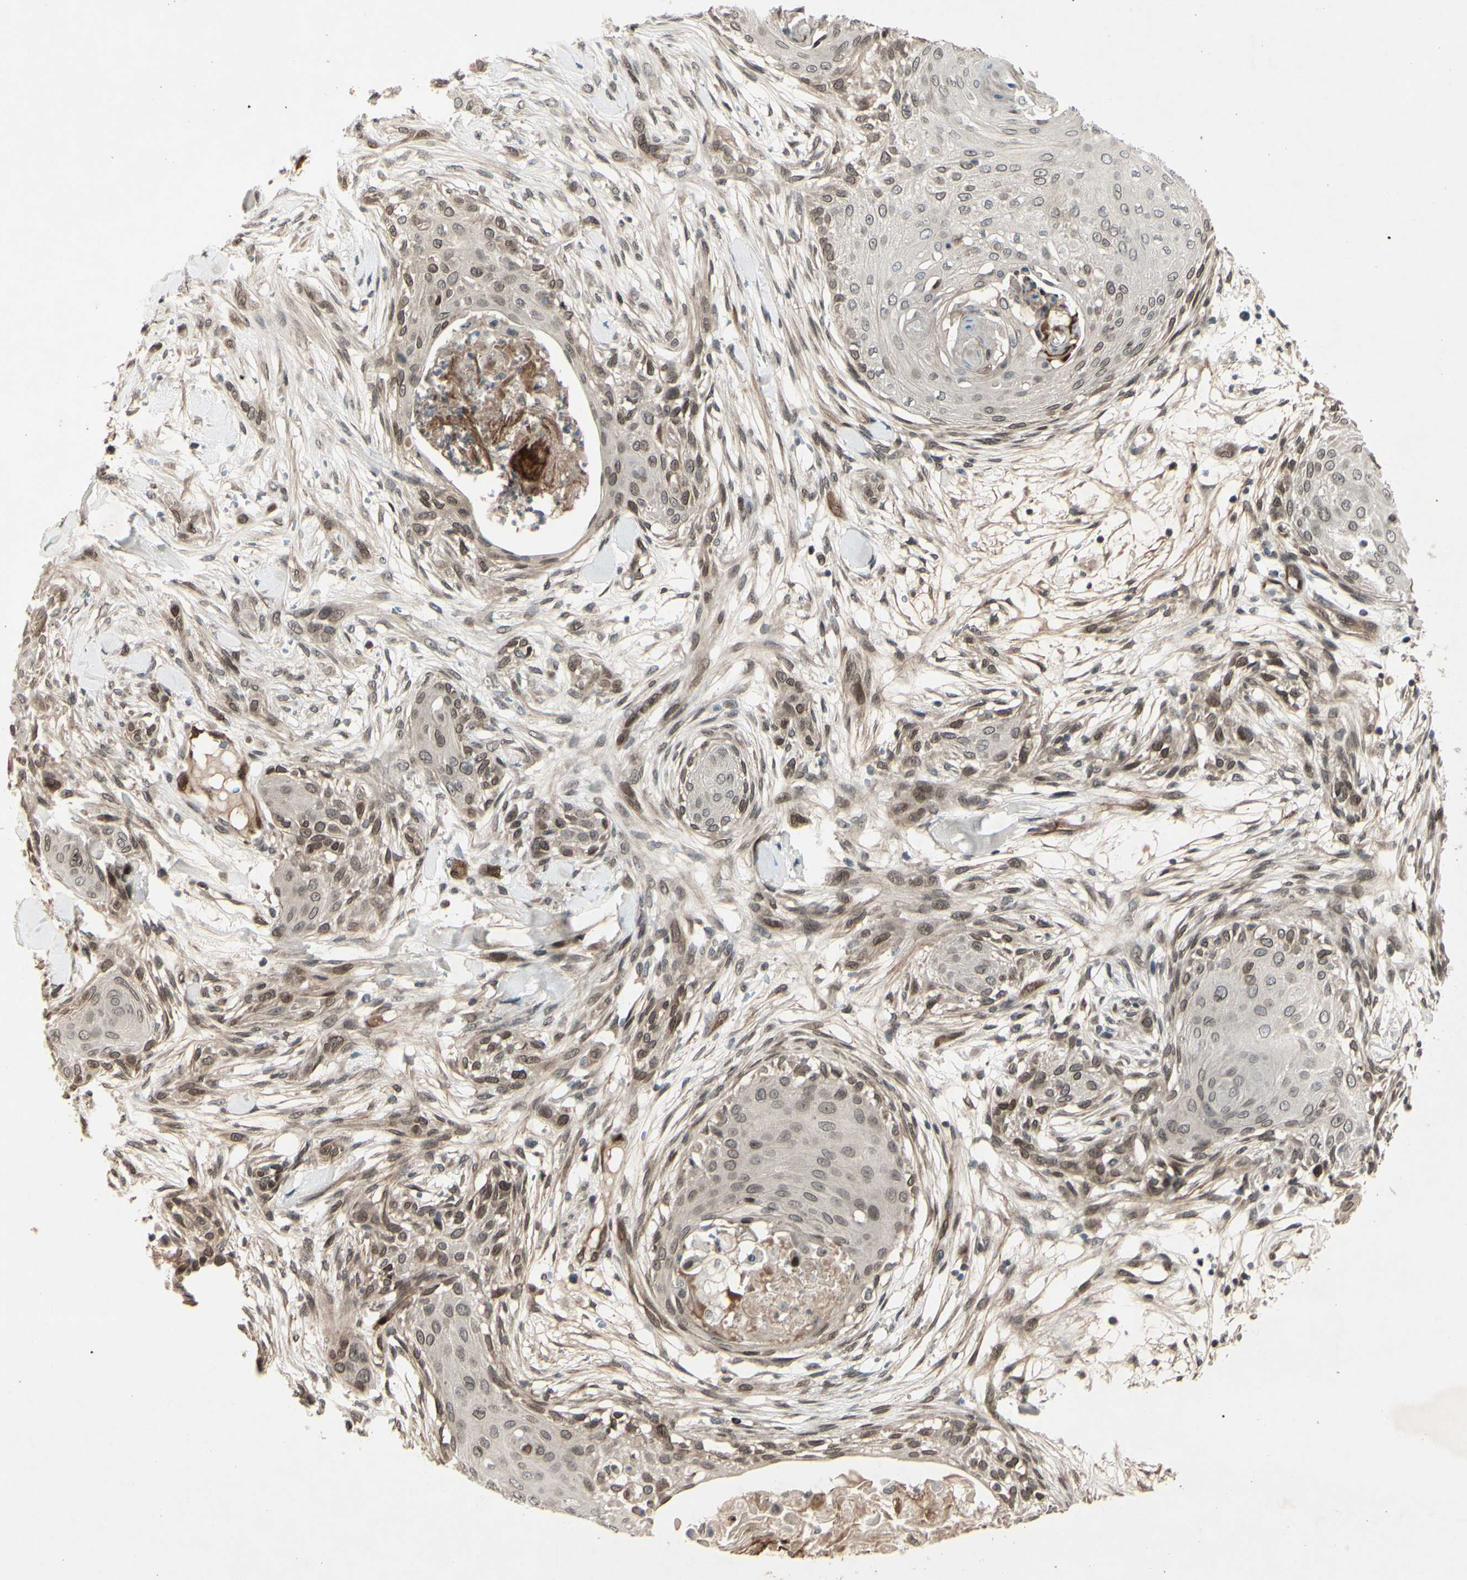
{"staining": {"intensity": "weak", "quantity": ">75%", "location": "cytoplasmic/membranous,nuclear"}, "tissue": "skin cancer", "cell_type": "Tumor cells", "image_type": "cancer", "snomed": [{"axis": "morphology", "description": "Squamous cell carcinoma, NOS"}, {"axis": "topography", "description": "Skin"}], "caption": "Brown immunohistochemical staining in skin cancer (squamous cell carcinoma) exhibits weak cytoplasmic/membranous and nuclear staining in approximately >75% of tumor cells. (brown staining indicates protein expression, while blue staining denotes nuclei).", "gene": "MLF2", "patient": {"sex": "female", "age": 59}}